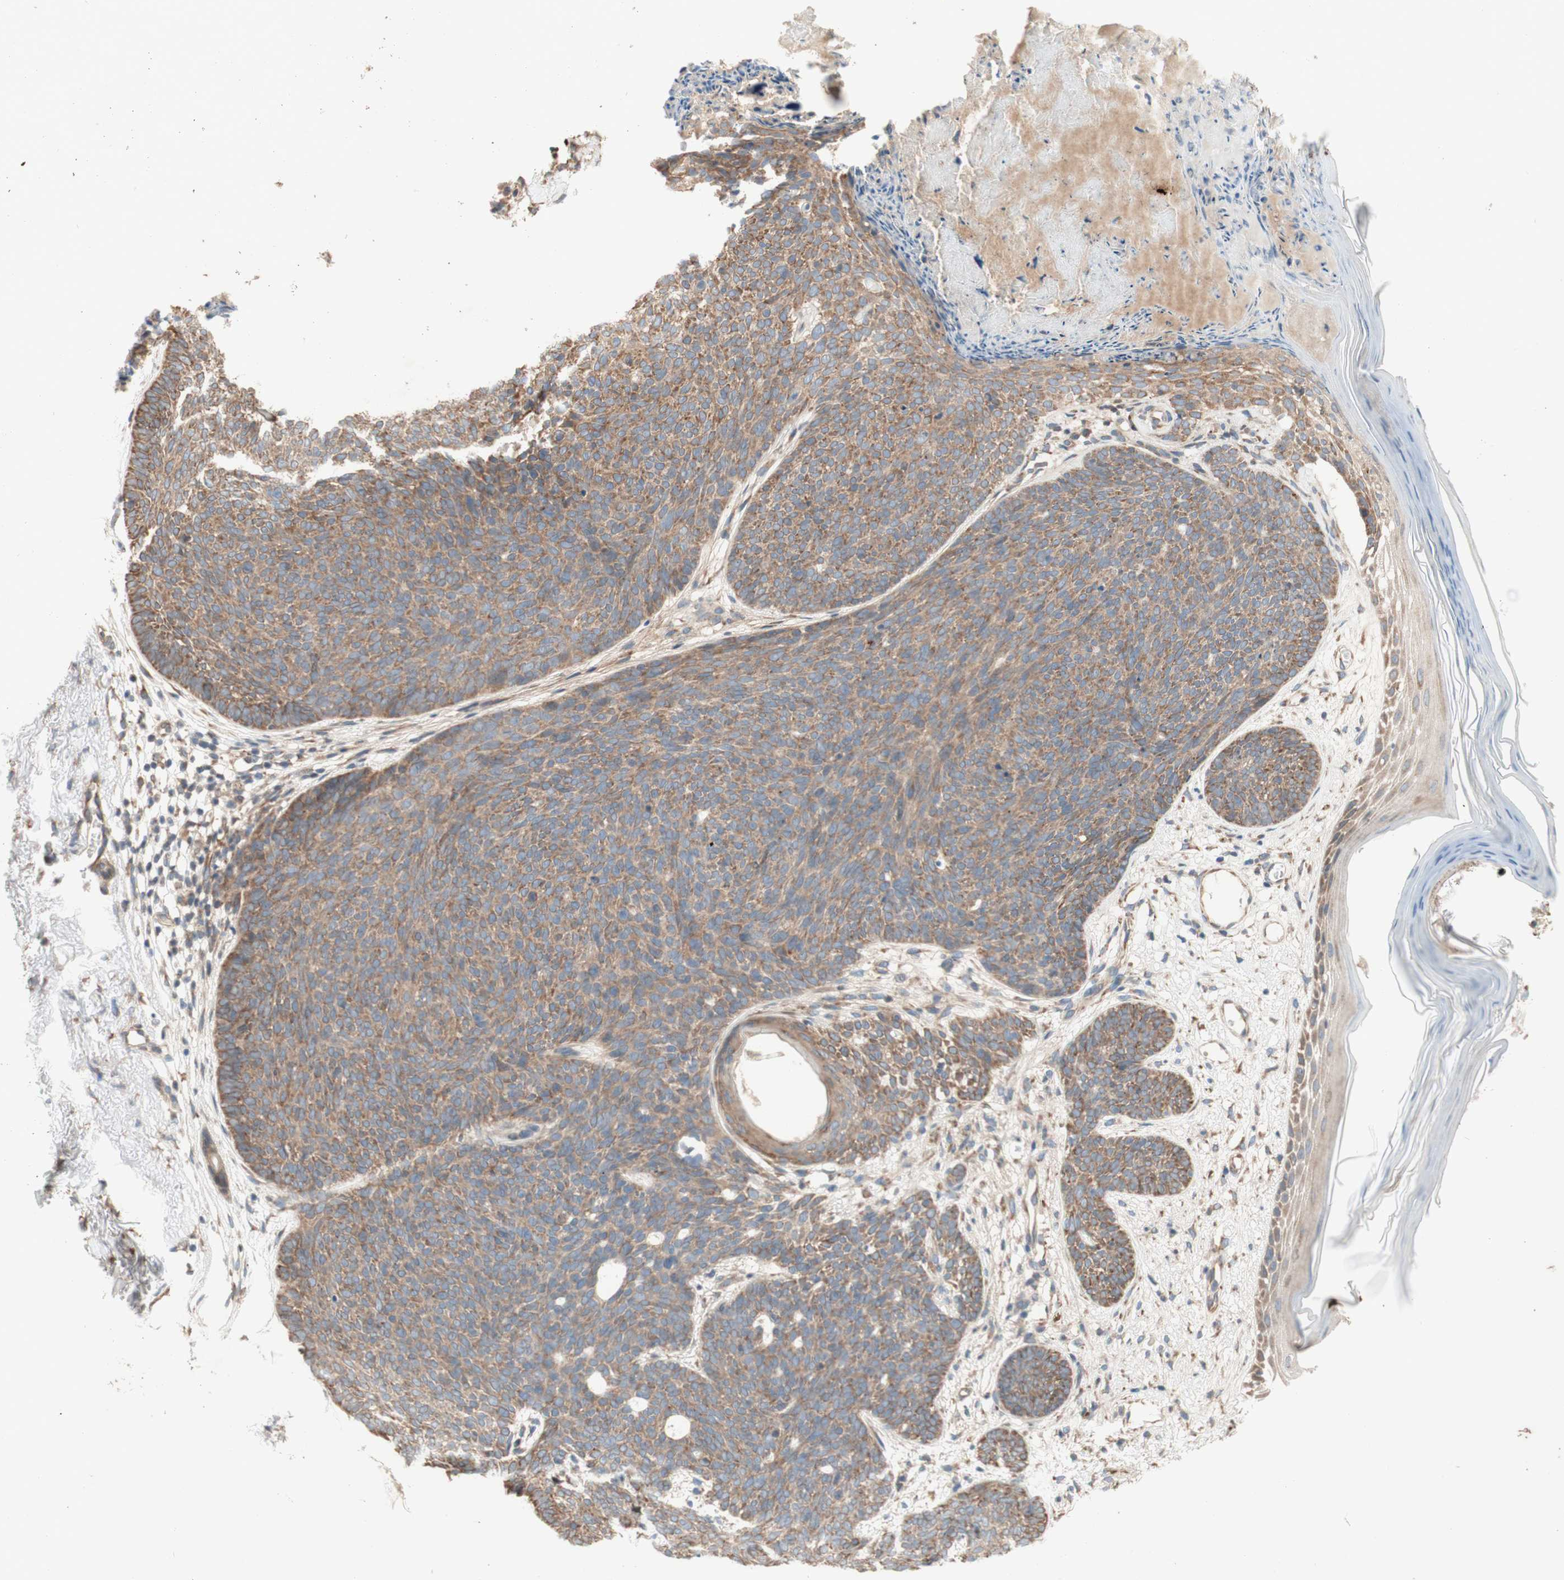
{"staining": {"intensity": "moderate", "quantity": ">75%", "location": "cytoplasmic/membranous"}, "tissue": "skin cancer", "cell_type": "Tumor cells", "image_type": "cancer", "snomed": [{"axis": "morphology", "description": "Normal tissue, NOS"}, {"axis": "morphology", "description": "Basal cell carcinoma"}, {"axis": "topography", "description": "Skin"}], "caption": "Protein expression analysis of human skin cancer (basal cell carcinoma) reveals moderate cytoplasmic/membranous staining in about >75% of tumor cells.", "gene": "SOCS2", "patient": {"sex": "female", "age": 70}}